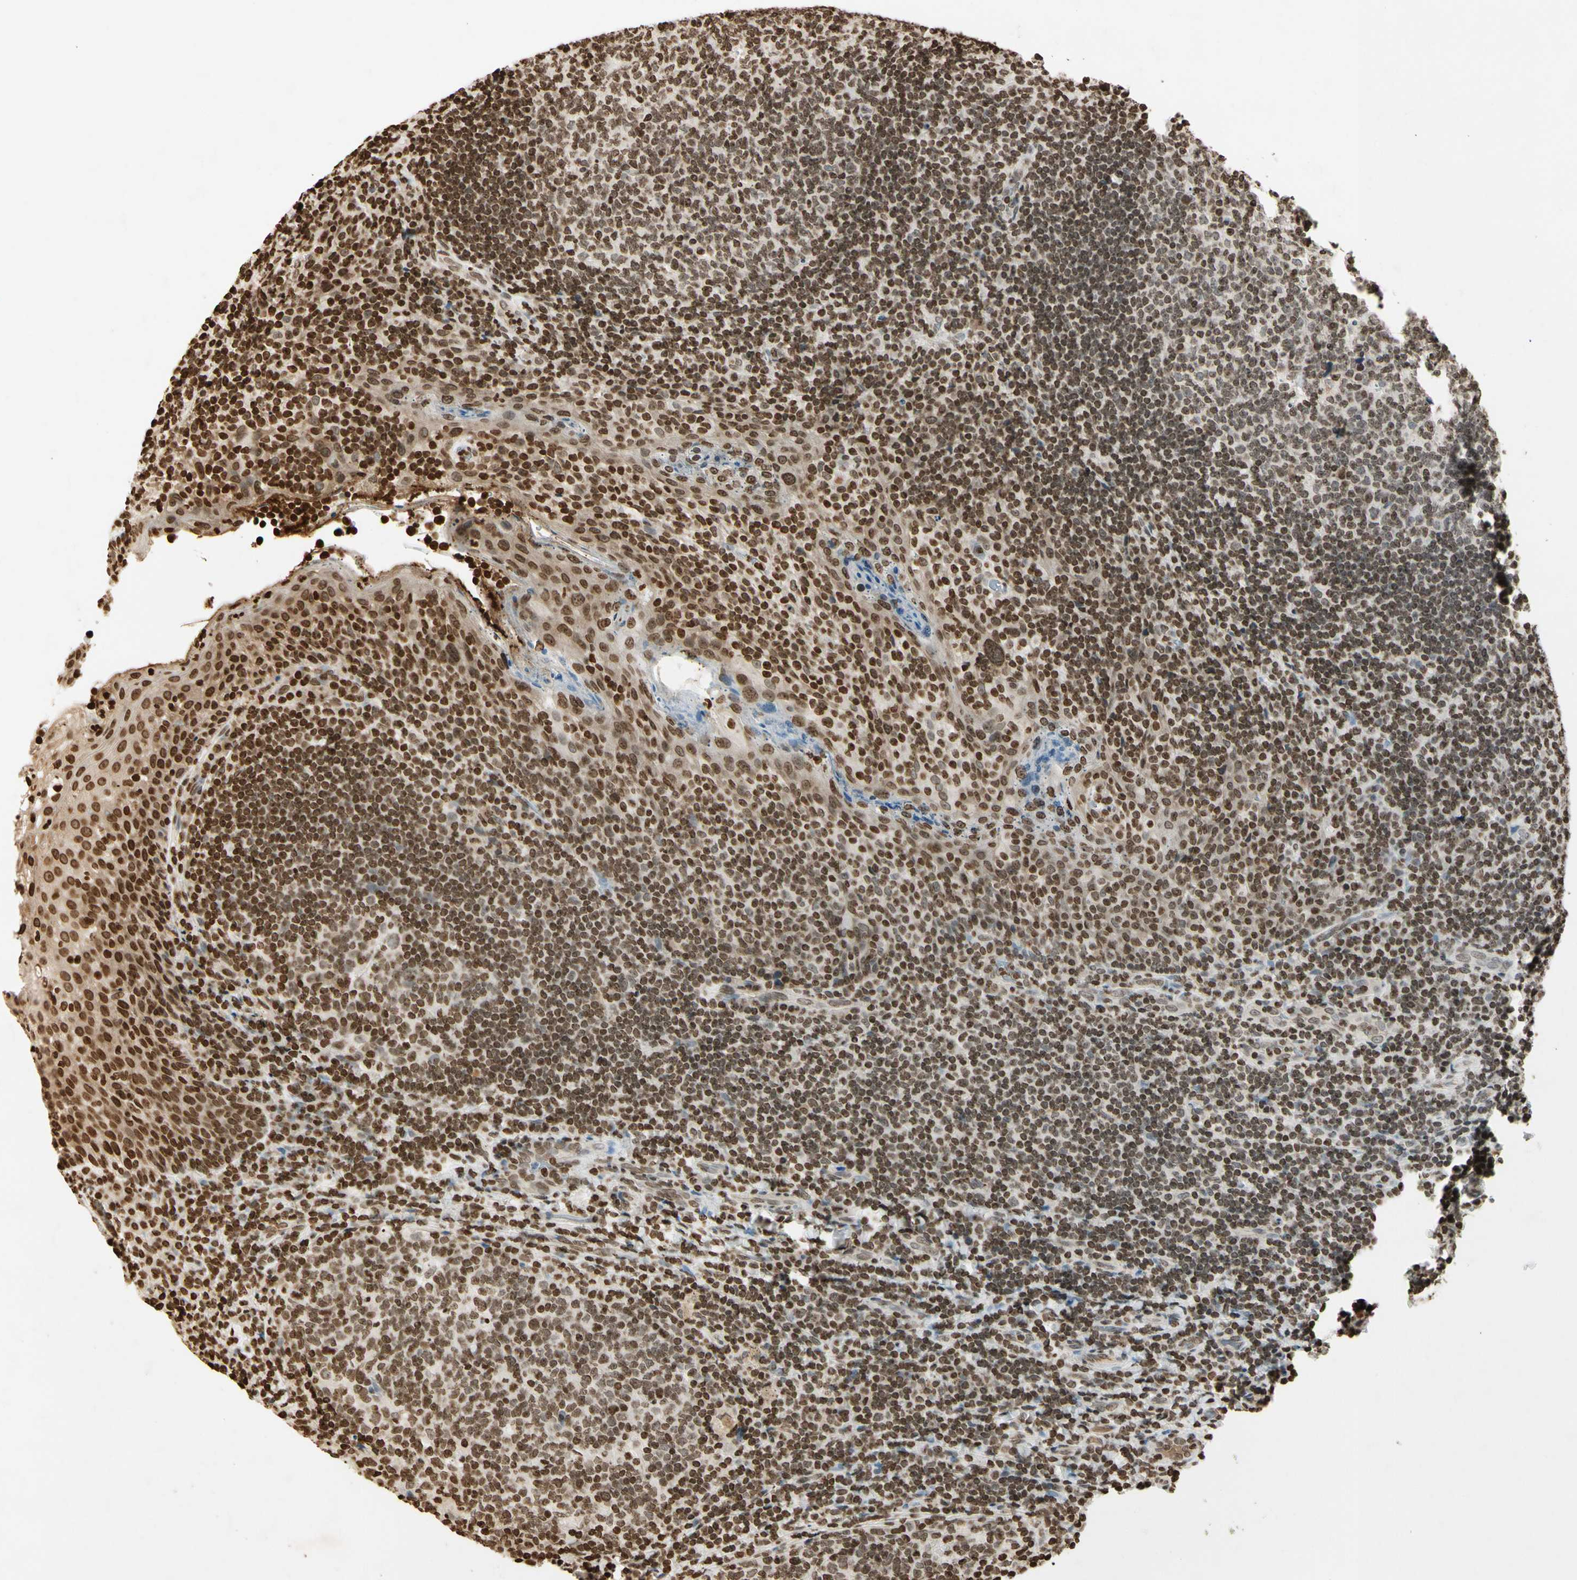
{"staining": {"intensity": "strong", "quantity": ">75%", "location": "nuclear"}, "tissue": "tonsil", "cell_type": "Germinal center cells", "image_type": "normal", "snomed": [{"axis": "morphology", "description": "Normal tissue, NOS"}, {"axis": "topography", "description": "Tonsil"}], "caption": "A micrograph showing strong nuclear staining in about >75% of germinal center cells in benign tonsil, as visualized by brown immunohistochemical staining.", "gene": "RORA", "patient": {"sex": "male", "age": 17}}